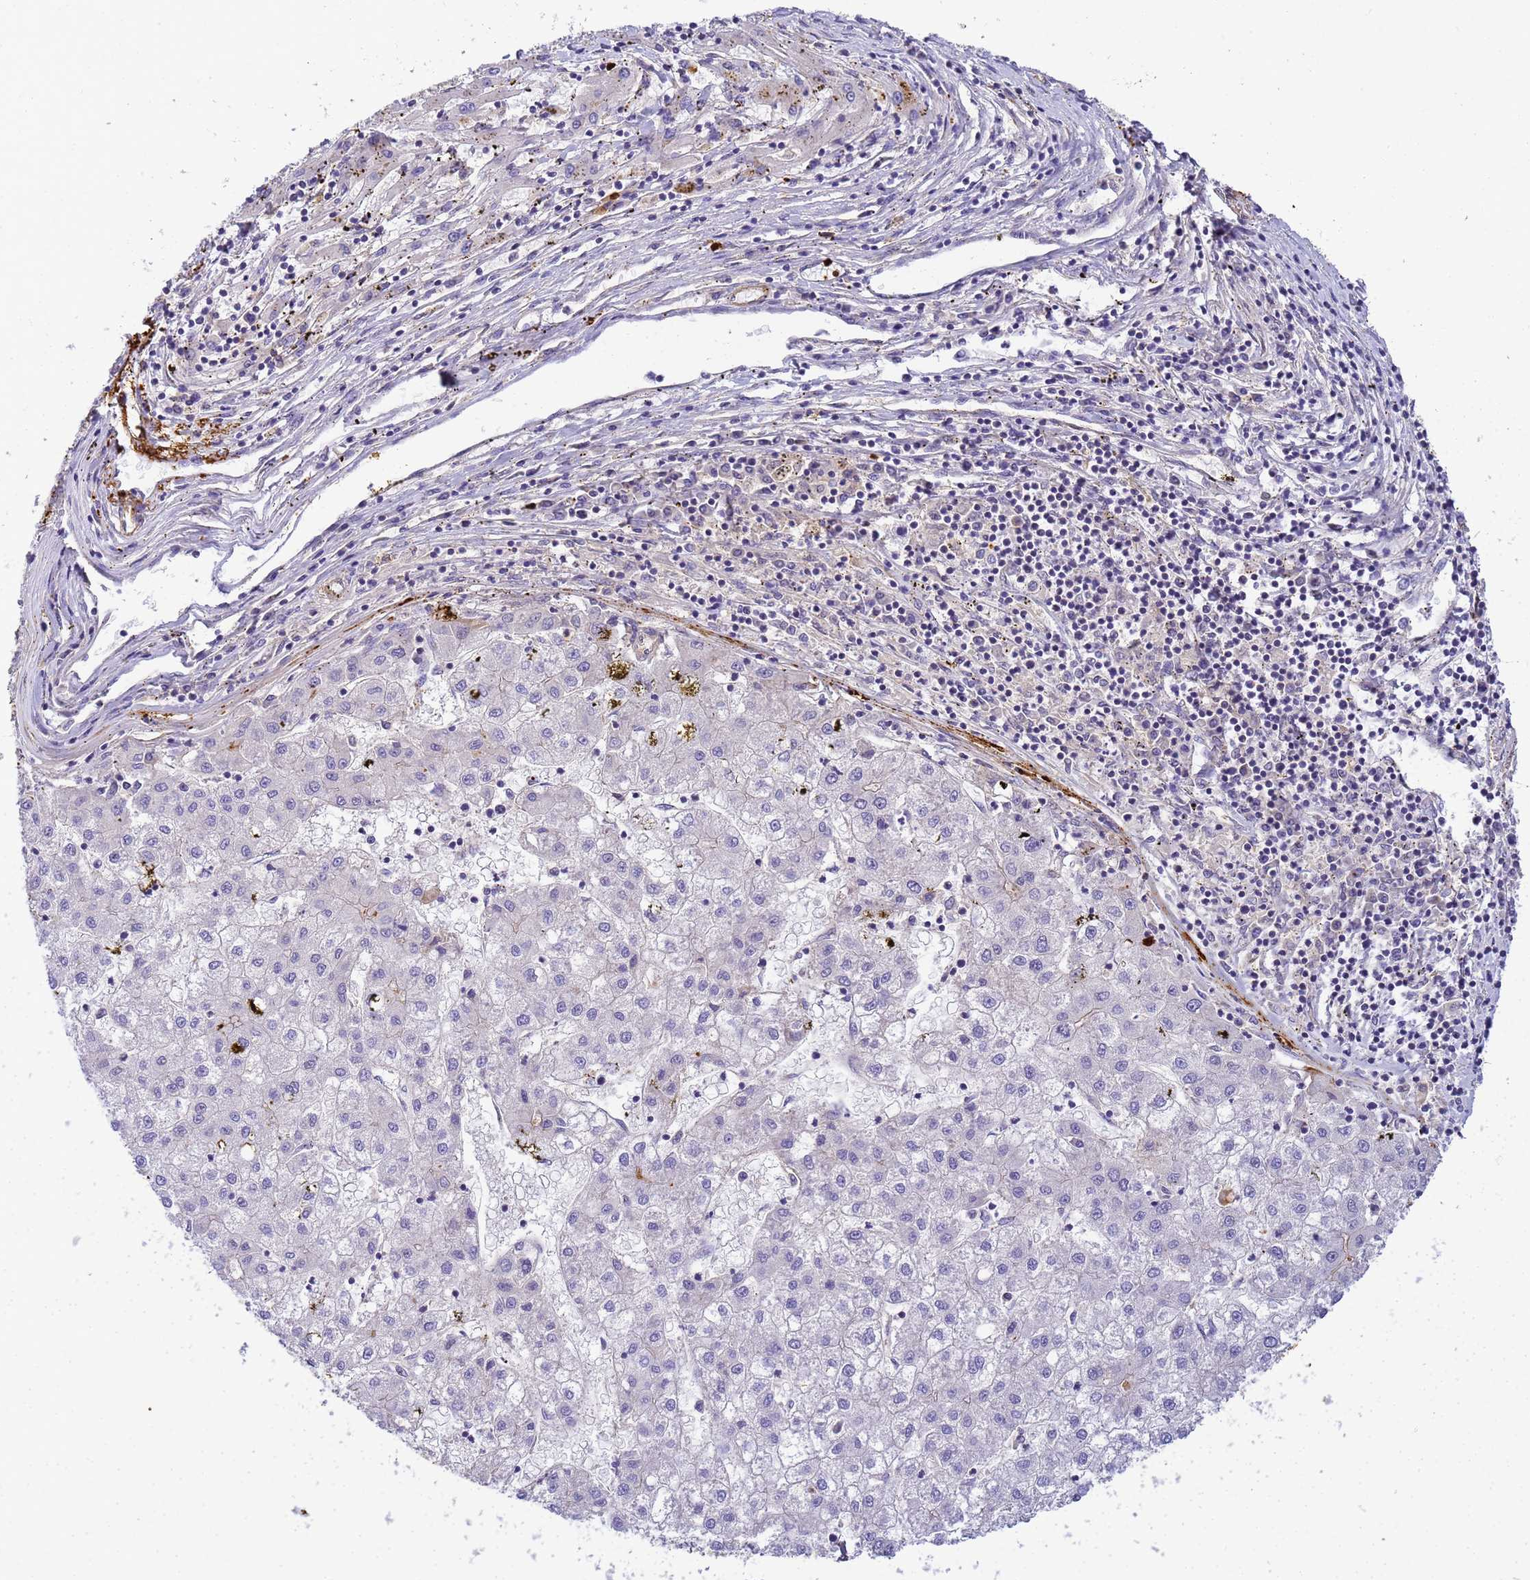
{"staining": {"intensity": "negative", "quantity": "none", "location": "none"}, "tissue": "liver cancer", "cell_type": "Tumor cells", "image_type": "cancer", "snomed": [{"axis": "morphology", "description": "Carcinoma, Hepatocellular, NOS"}, {"axis": "topography", "description": "Liver"}], "caption": "Liver cancer (hepatocellular carcinoma) stained for a protein using immunohistochemistry displays no staining tumor cells.", "gene": "MYL12A", "patient": {"sex": "male", "age": 72}}